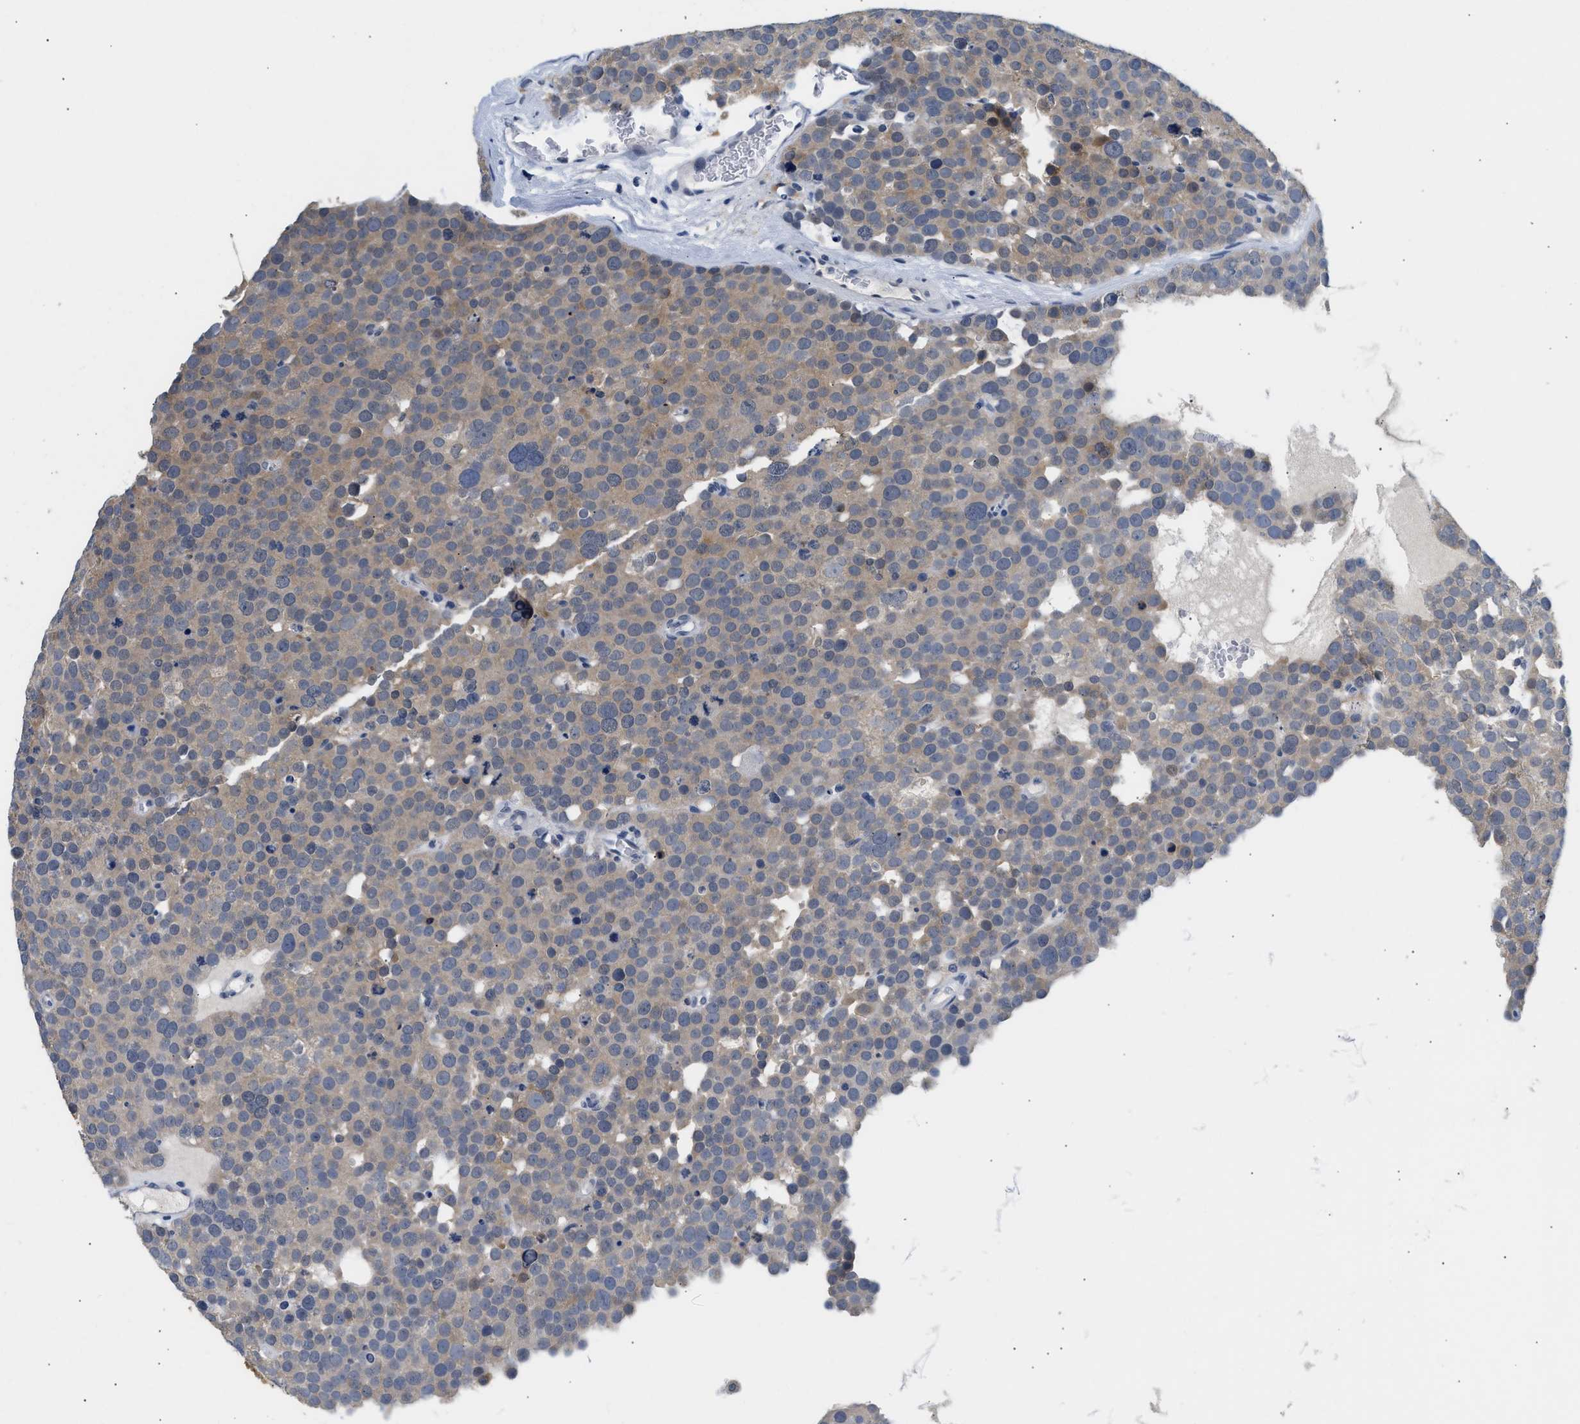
{"staining": {"intensity": "weak", "quantity": "25%-75%", "location": "cytoplasmic/membranous"}, "tissue": "testis cancer", "cell_type": "Tumor cells", "image_type": "cancer", "snomed": [{"axis": "morphology", "description": "Seminoma, NOS"}, {"axis": "topography", "description": "Testis"}], "caption": "Human testis seminoma stained for a protein (brown) reveals weak cytoplasmic/membranous positive positivity in approximately 25%-75% of tumor cells.", "gene": "PPM1L", "patient": {"sex": "male", "age": 71}}